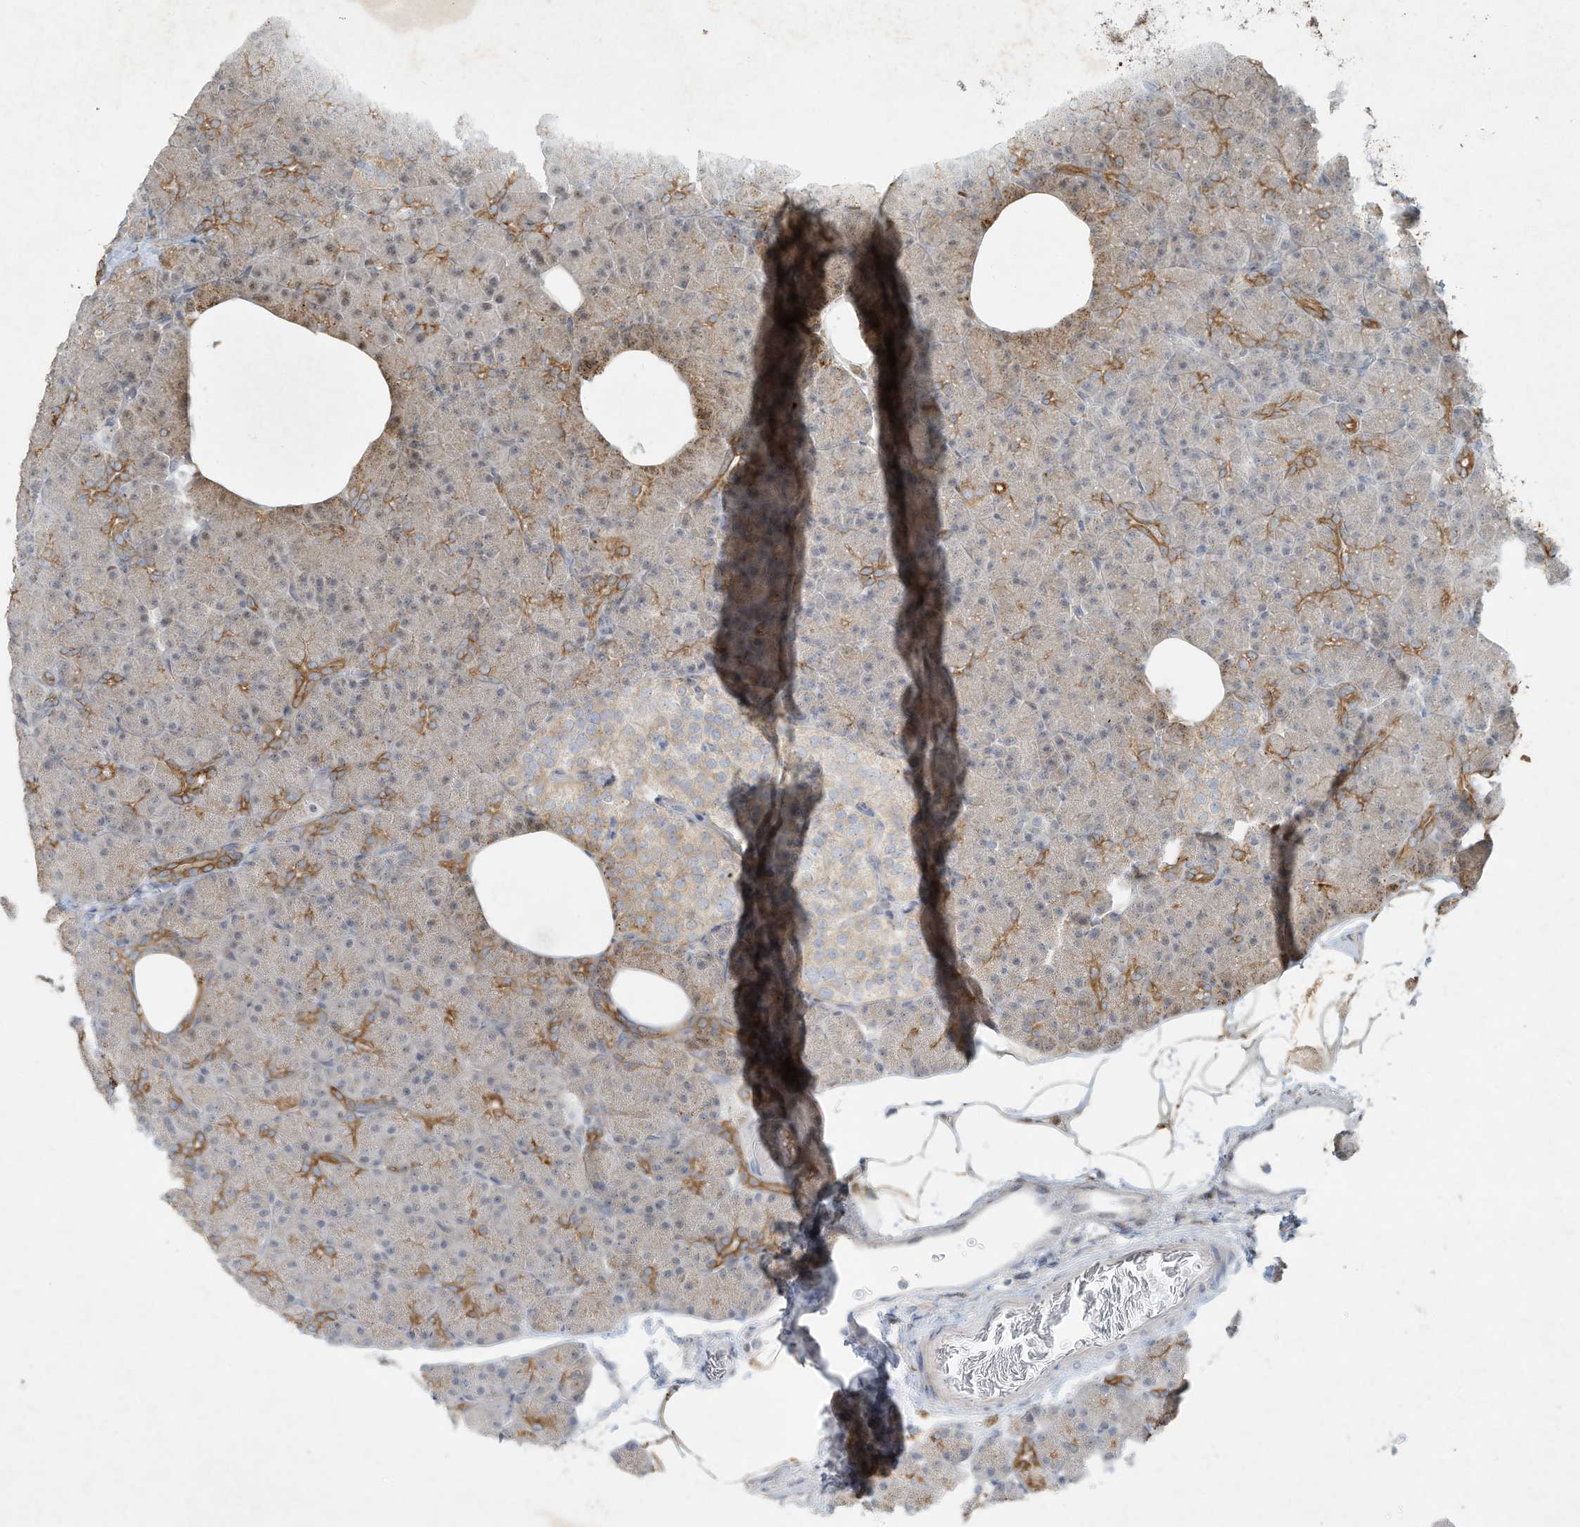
{"staining": {"intensity": "moderate", "quantity": "25%-75%", "location": "cytoplasmic/membranous"}, "tissue": "pancreas", "cell_type": "Exocrine glandular cells", "image_type": "normal", "snomed": [{"axis": "morphology", "description": "Normal tissue, NOS"}, {"axis": "topography", "description": "Pancreas"}], "caption": "IHC histopathology image of normal pancreas: pancreas stained using IHC demonstrates medium levels of moderate protein expression localized specifically in the cytoplasmic/membranous of exocrine glandular cells, appearing as a cytoplasmic/membranous brown color.", "gene": "TUBE1", "patient": {"sex": "female", "age": 43}}